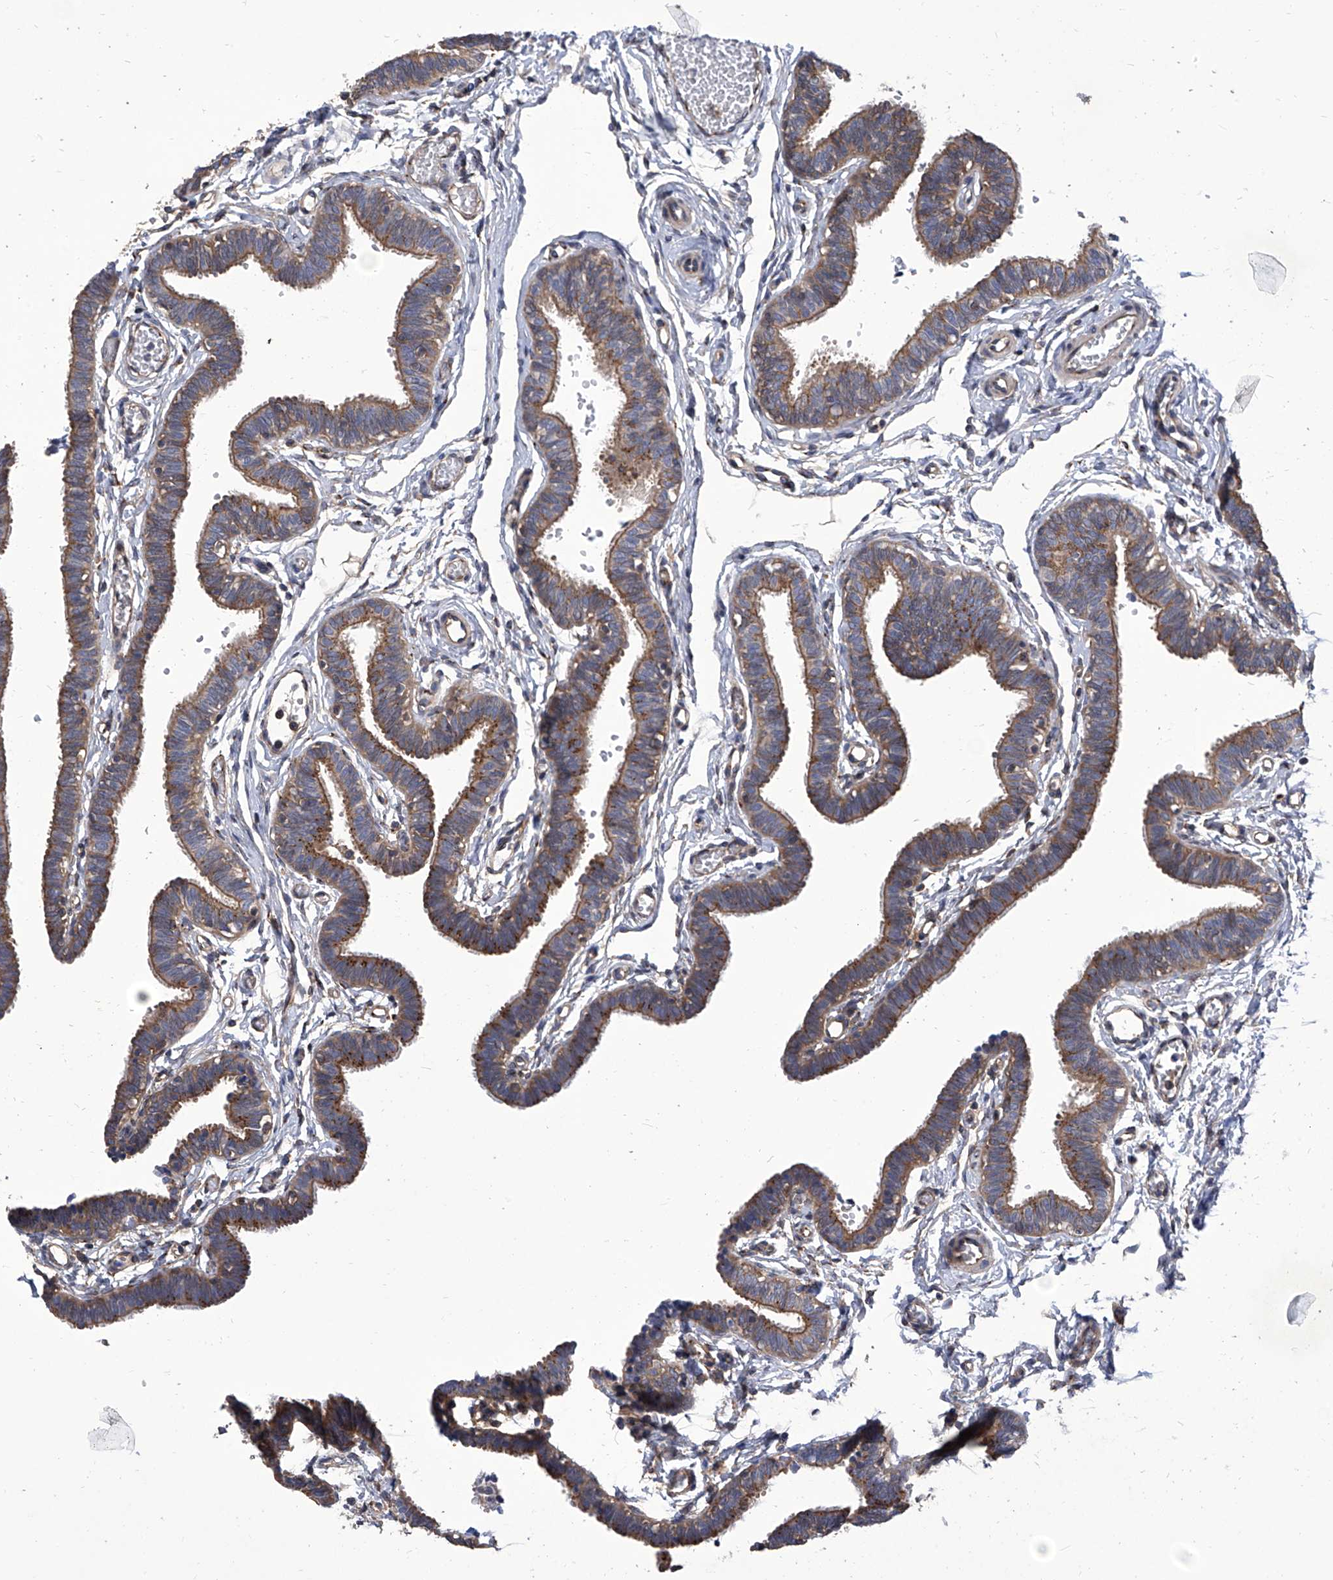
{"staining": {"intensity": "strong", "quantity": ">75%", "location": "cytoplasmic/membranous"}, "tissue": "fallopian tube", "cell_type": "Glandular cells", "image_type": "normal", "snomed": [{"axis": "morphology", "description": "Normal tissue, NOS"}, {"axis": "topography", "description": "Fallopian tube"}, {"axis": "topography", "description": "Ovary"}], "caption": "The image displays immunohistochemical staining of normal fallopian tube. There is strong cytoplasmic/membranous positivity is identified in about >75% of glandular cells.", "gene": "TJAP1", "patient": {"sex": "female", "age": 23}}